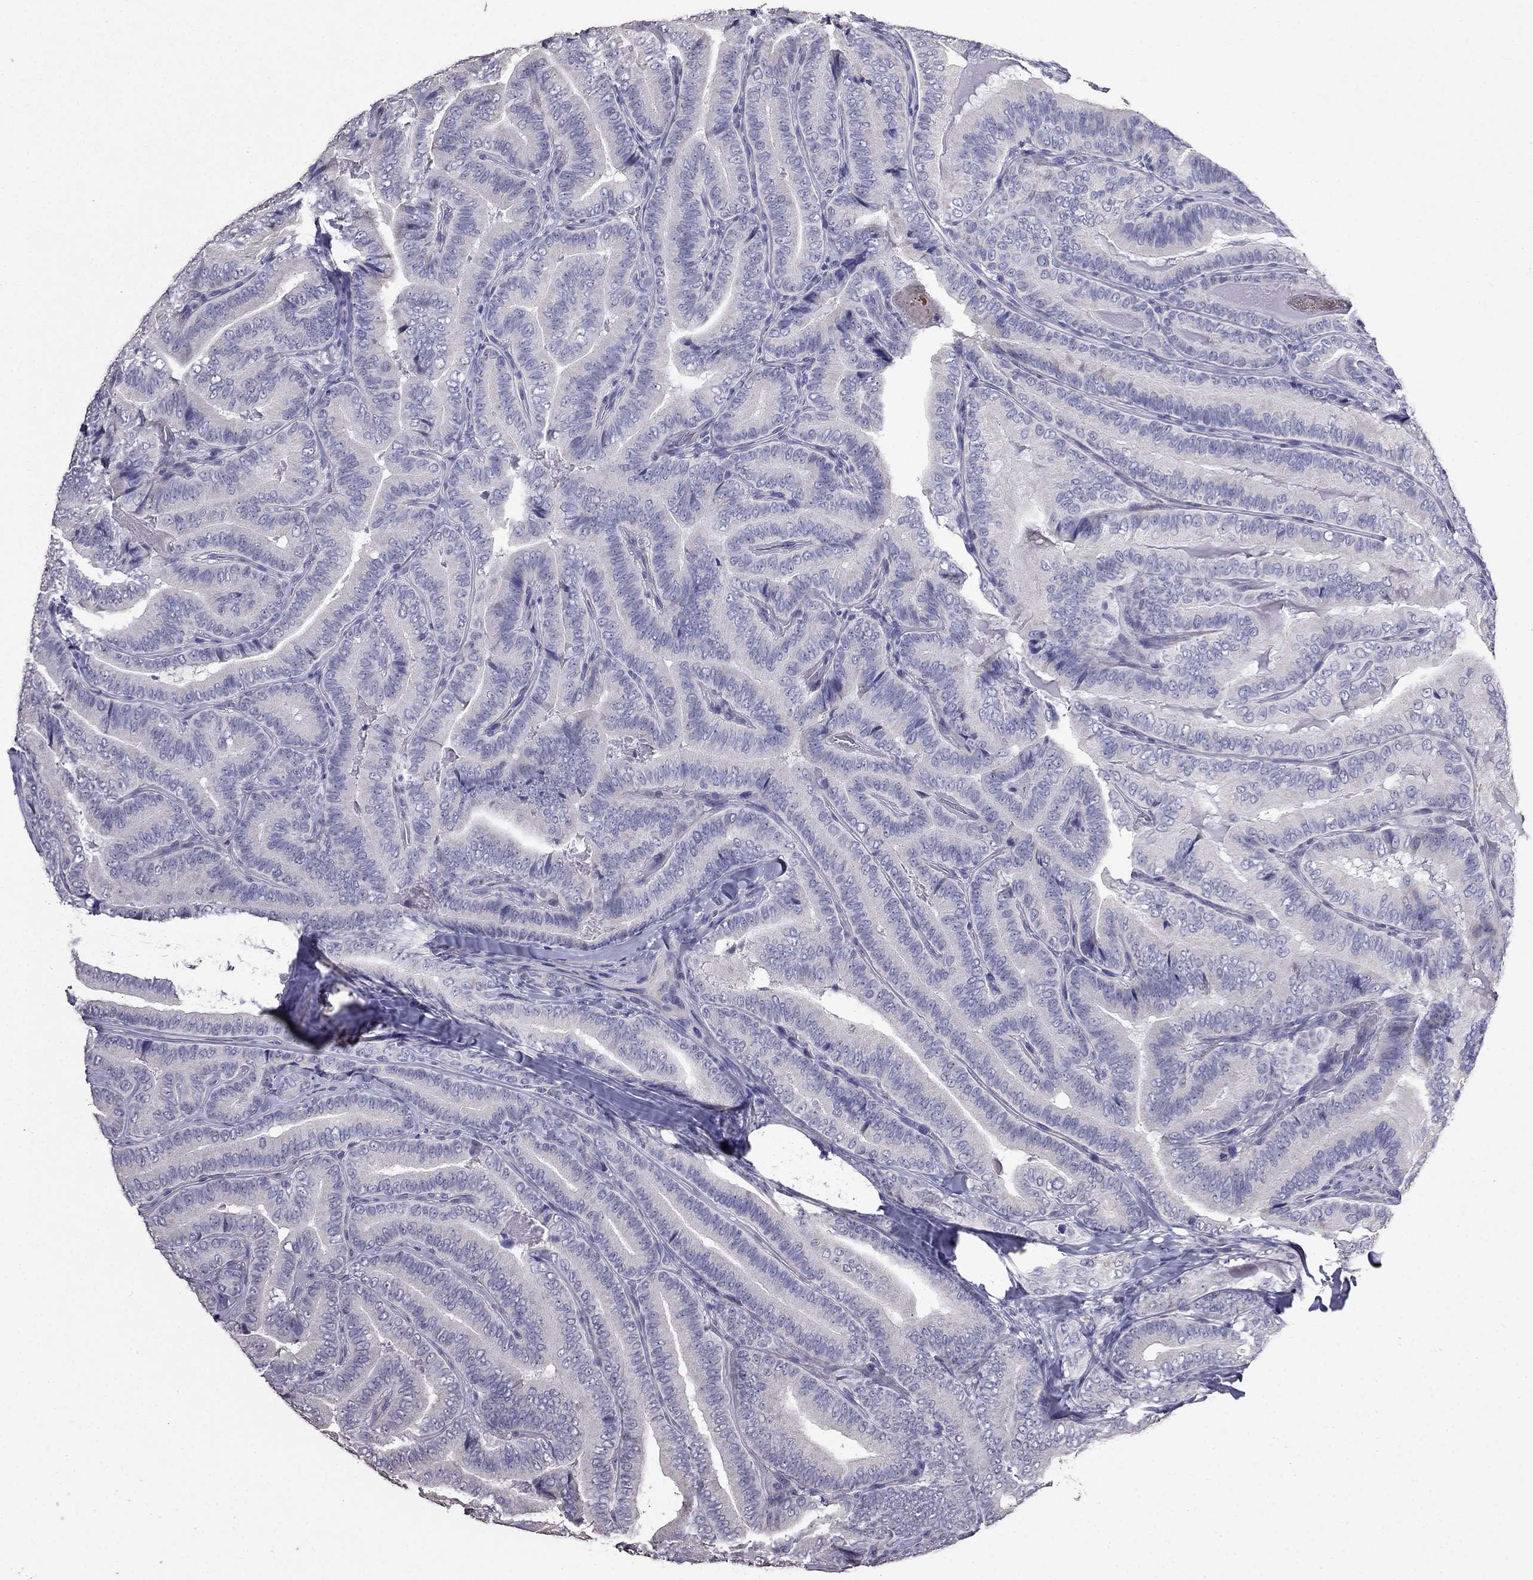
{"staining": {"intensity": "negative", "quantity": "none", "location": "none"}, "tissue": "thyroid cancer", "cell_type": "Tumor cells", "image_type": "cancer", "snomed": [{"axis": "morphology", "description": "Papillary adenocarcinoma, NOS"}, {"axis": "topography", "description": "Thyroid gland"}], "caption": "Thyroid cancer stained for a protein using immunohistochemistry demonstrates no staining tumor cells.", "gene": "AK5", "patient": {"sex": "male", "age": 61}}